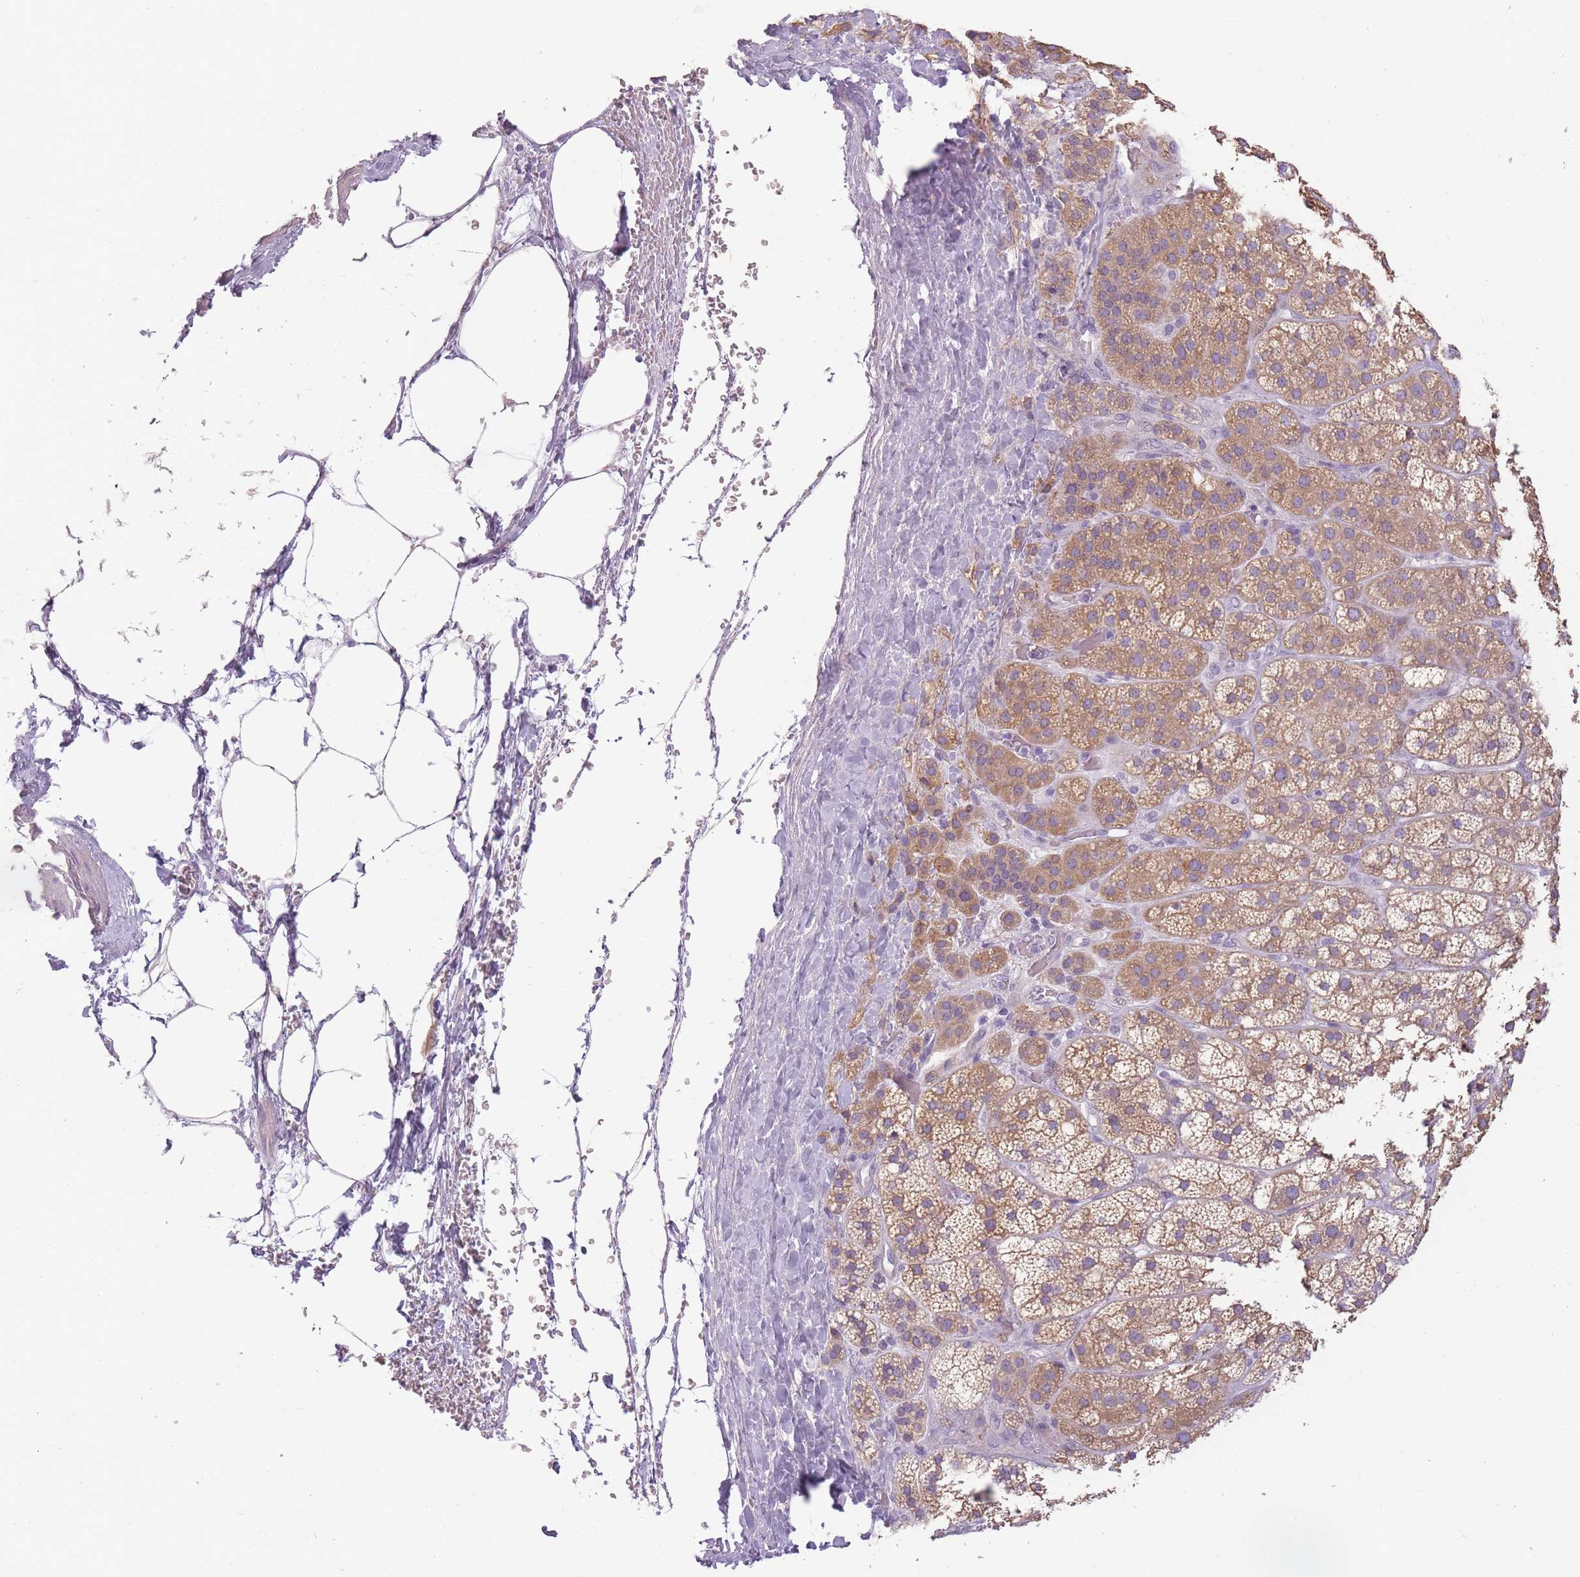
{"staining": {"intensity": "moderate", "quantity": ">75%", "location": "cytoplasmic/membranous"}, "tissue": "adrenal gland", "cell_type": "Glandular cells", "image_type": "normal", "snomed": [{"axis": "morphology", "description": "Normal tissue, NOS"}, {"axis": "topography", "description": "Adrenal gland"}], "caption": "DAB (3,3'-diaminobenzidine) immunohistochemical staining of normal adrenal gland demonstrates moderate cytoplasmic/membranous protein expression in about >75% of glandular cells. Using DAB (3,3'-diaminobenzidine) (brown) and hematoxylin (blue) stains, captured at high magnification using brightfield microscopy.", "gene": "TMEM236", "patient": {"sex": "female", "age": 70}}